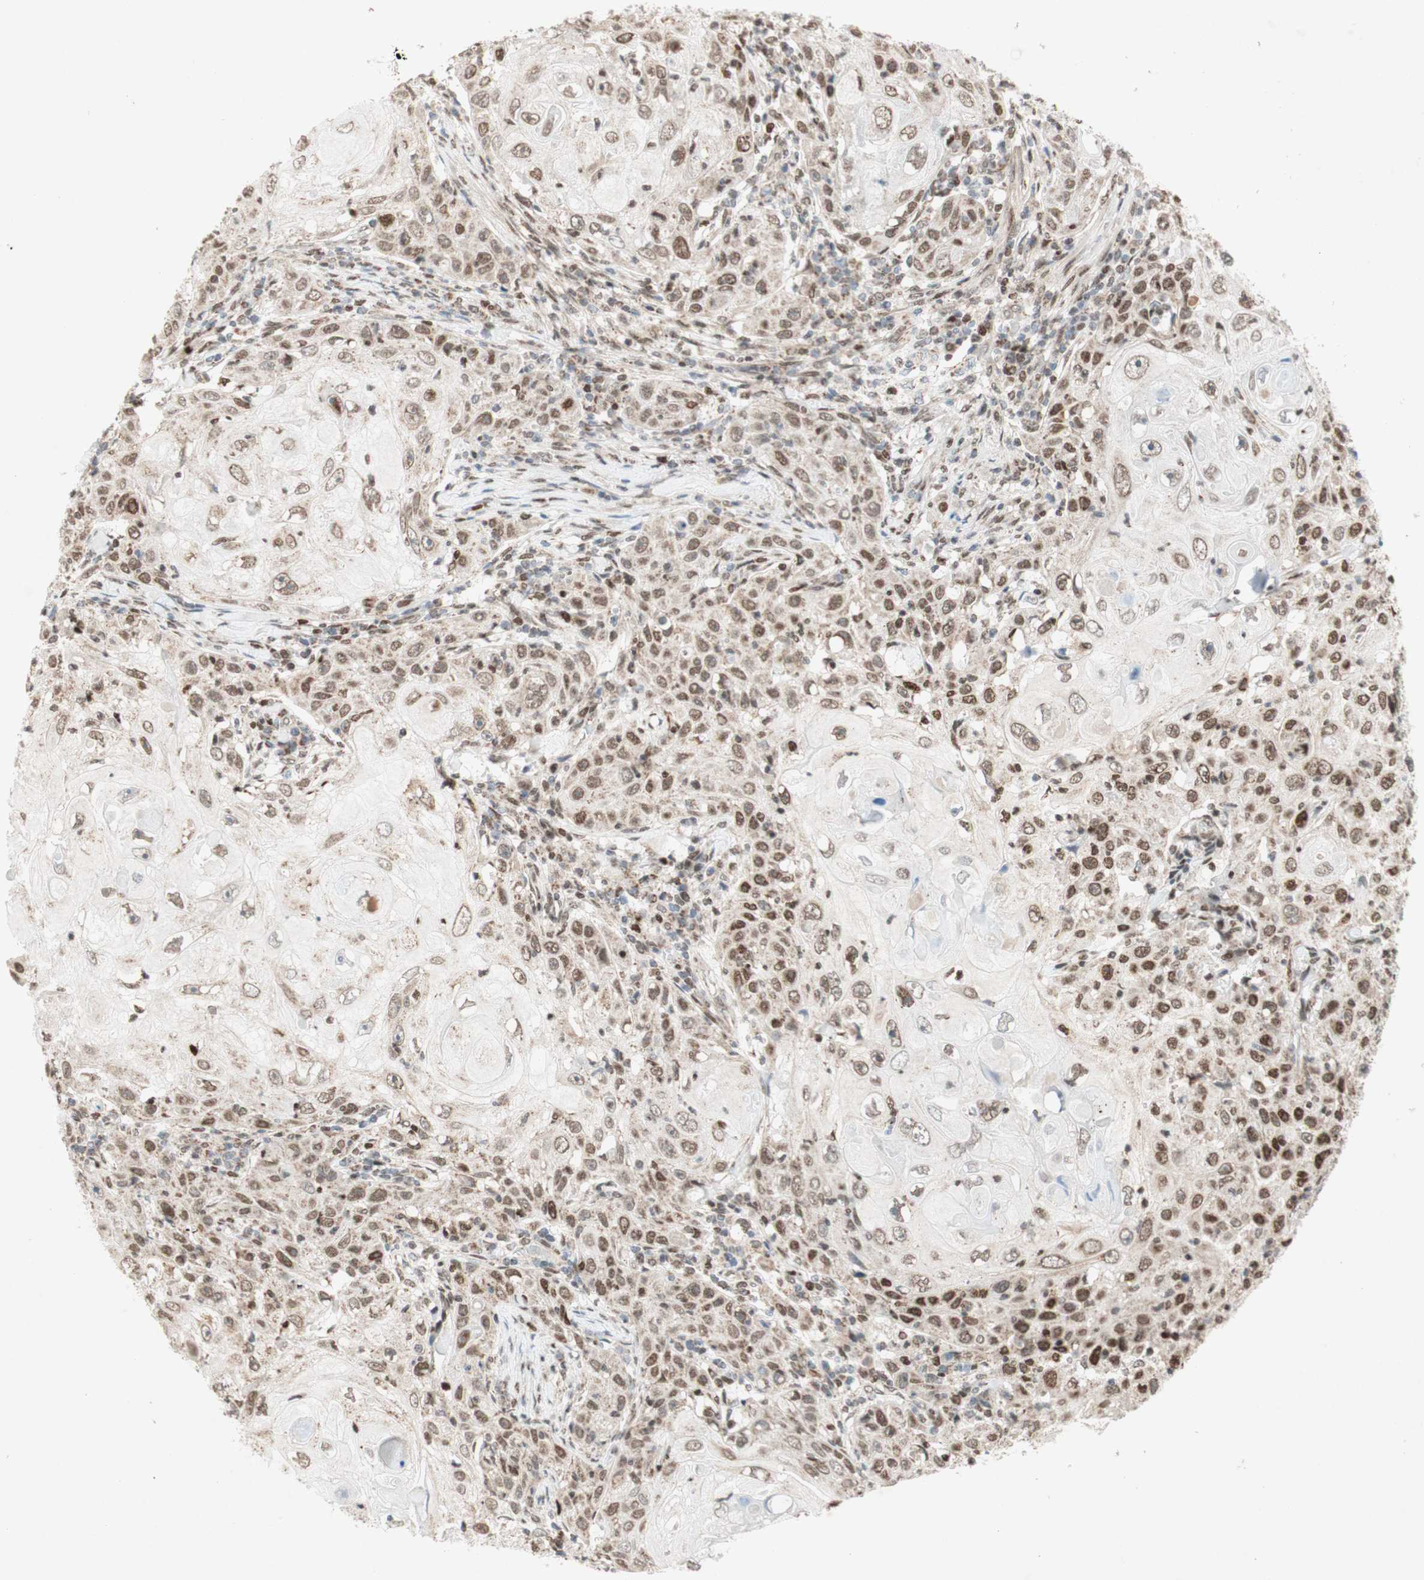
{"staining": {"intensity": "moderate", "quantity": "25%-75%", "location": "cytoplasmic/membranous,nuclear"}, "tissue": "skin cancer", "cell_type": "Tumor cells", "image_type": "cancer", "snomed": [{"axis": "morphology", "description": "Squamous cell carcinoma, NOS"}, {"axis": "topography", "description": "Skin"}], "caption": "A high-resolution histopathology image shows IHC staining of skin squamous cell carcinoma, which demonstrates moderate cytoplasmic/membranous and nuclear expression in about 25%-75% of tumor cells.", "gene": "DNMT3A", "patient": {"sex": "female", "age": 88}}